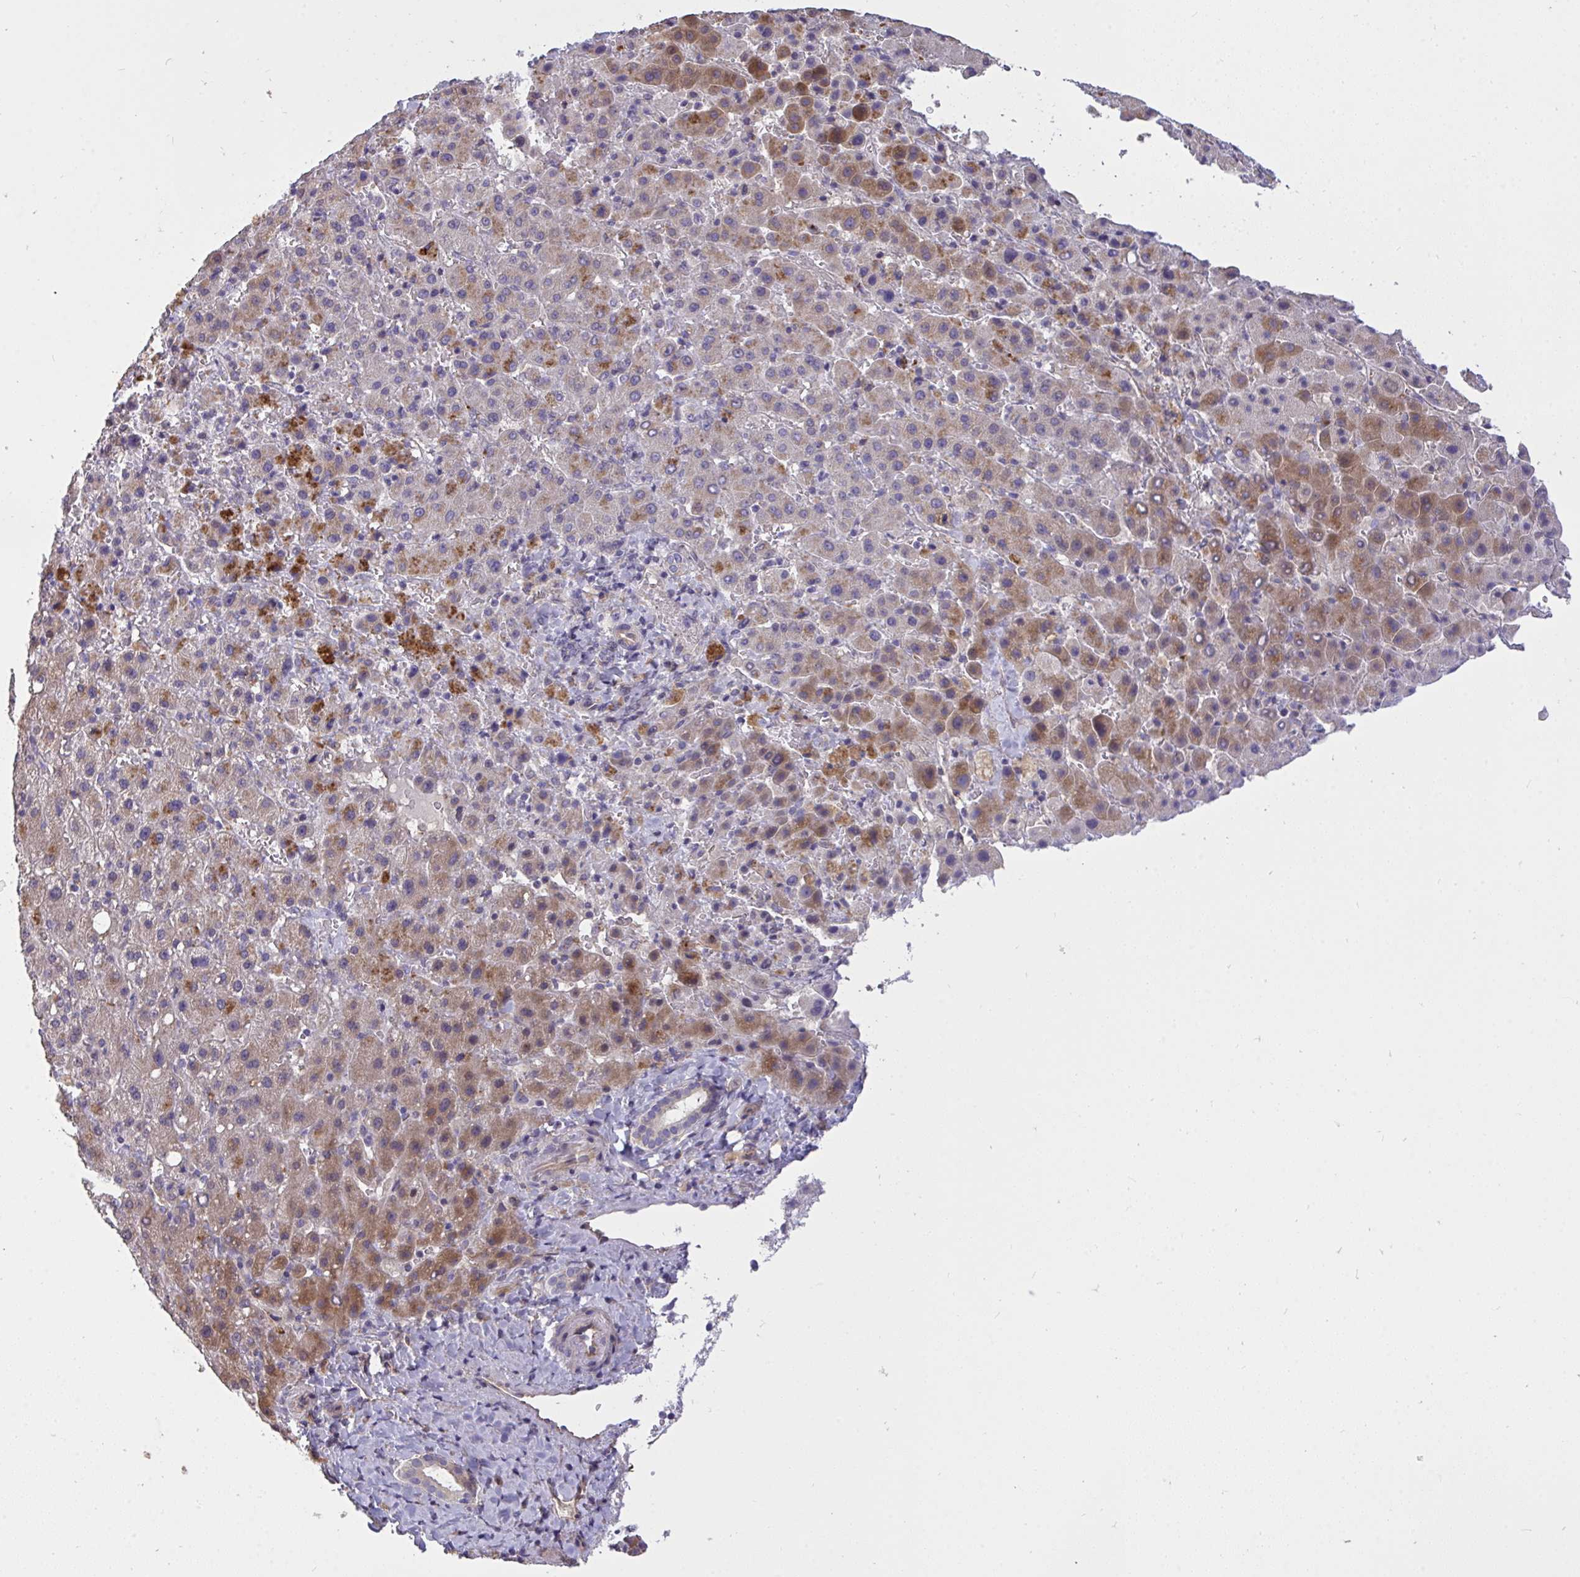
{"staining": {"intensity": "moderate", "quantity": "25%-75%", "location": "cytoplasmic/membranous"}, "tissue": "liver cancer", "cell_type": "Tumor cells", "image_type": "cancer", "snomed": [{"axis": "morphology", "description": "Carcinoma, Hepatocellular, NOS"}, {"axis": "topography", "description": "Liver"}], "caption": "About 25%-75% of tumor cells in hepatocellular carcinoma (liver) exhibit moderate cytoplasmic/membranous protein staining as visualized by brown immunohistochemical staining.", "gene": "C19orf54", "patient": {"sex": "female", "age": 58}}